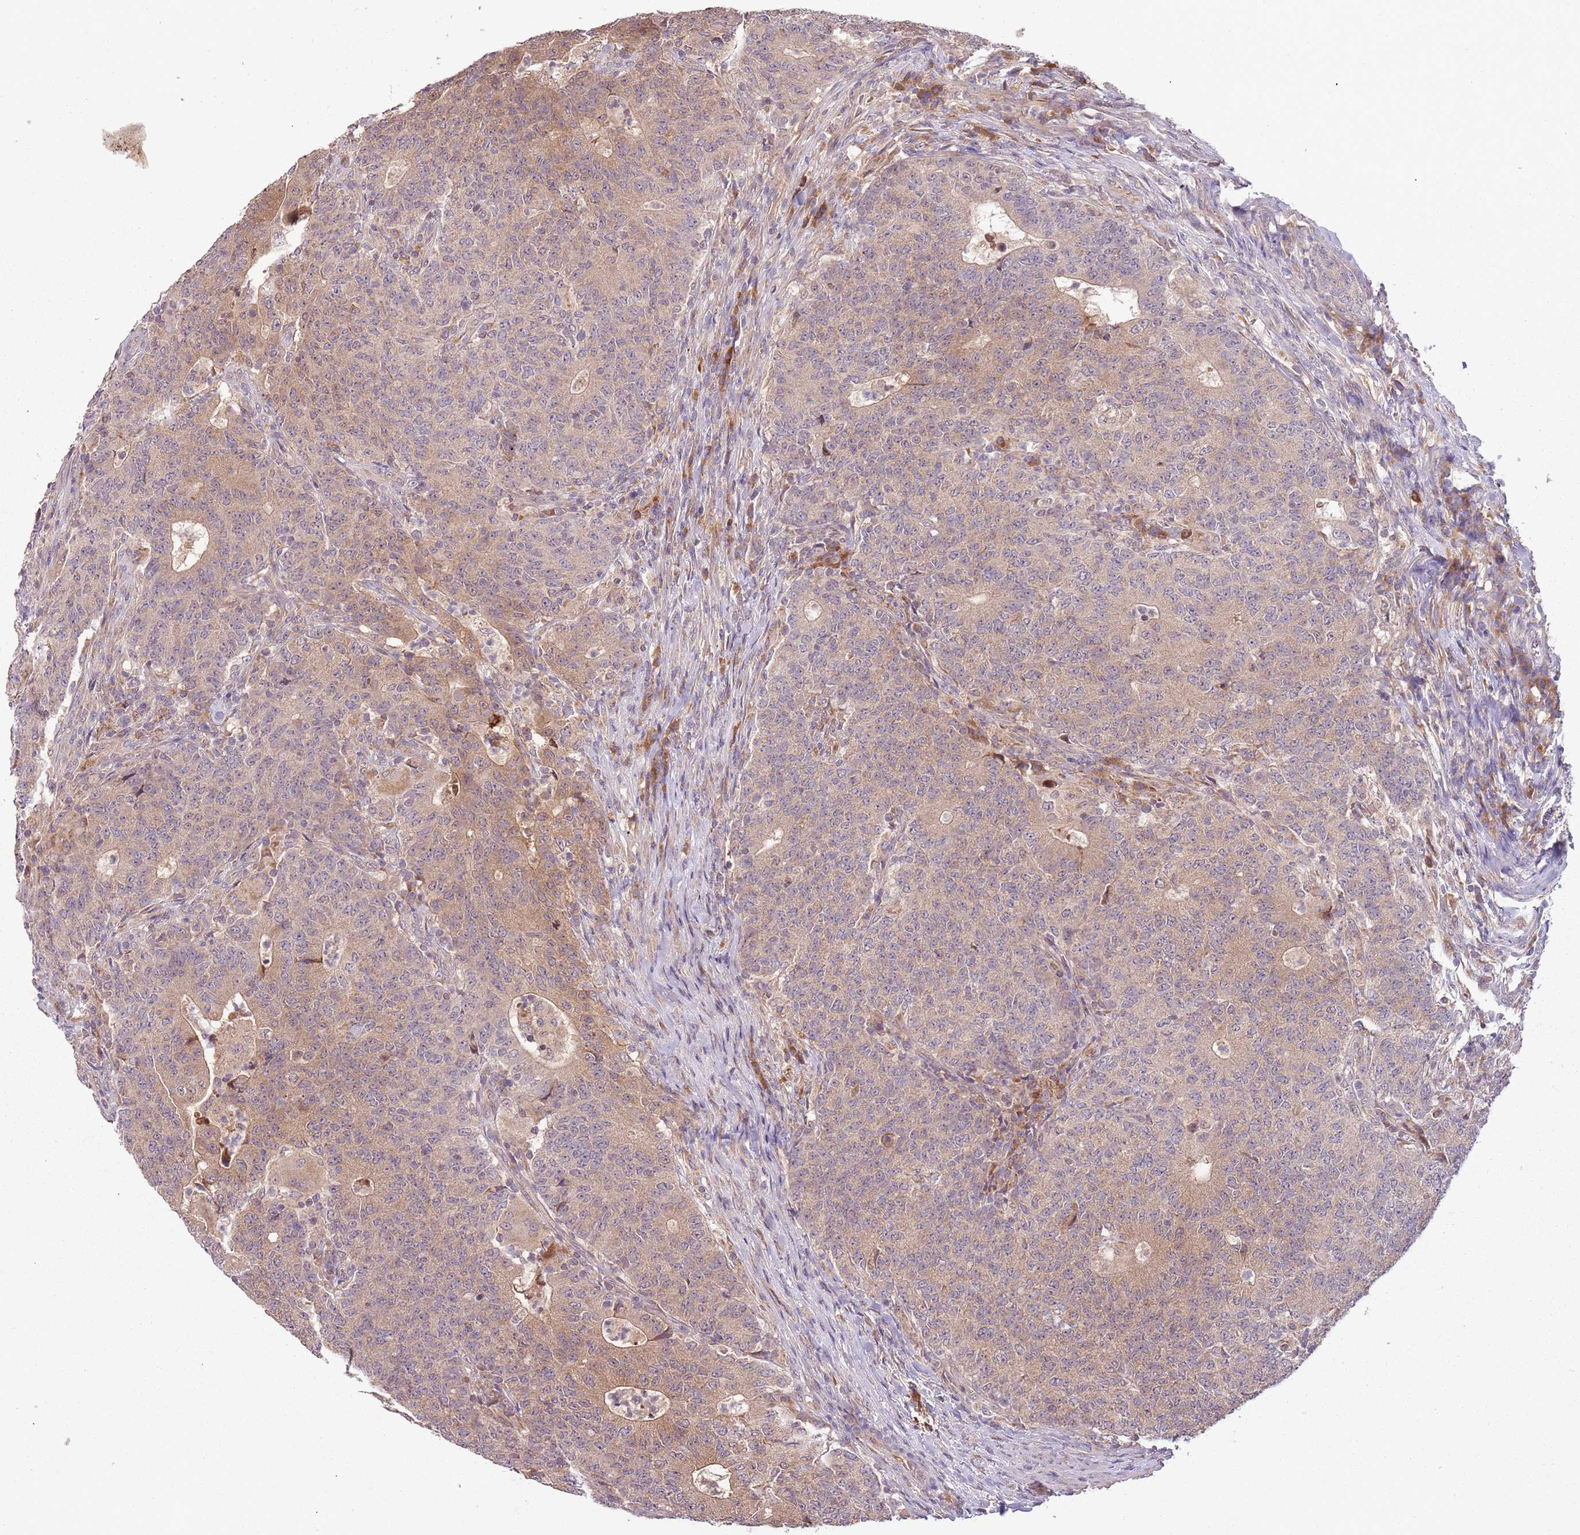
{"staining": {"intensity": "moderate", "quantity": ">75%", "location": "cytoplasmic/membranous"}, "tissue": "colorectal cancer", "cell_type": "Tumor cells", "image_type": "cancer", "snomed": [{"axis": "morphology", "description": "Adenocarcinoma, NOS"}, {"axis": "topography", "description": "Colon"}], "caption": "Immunohistochemical staining of colorectal adenocarcinoma exhibits medium levels of moderate cytoplasmic/membranous protein expression in about >75% of tumor cells.", "gene": "FECH", "patient": {"sex": "female", "age": 75}}